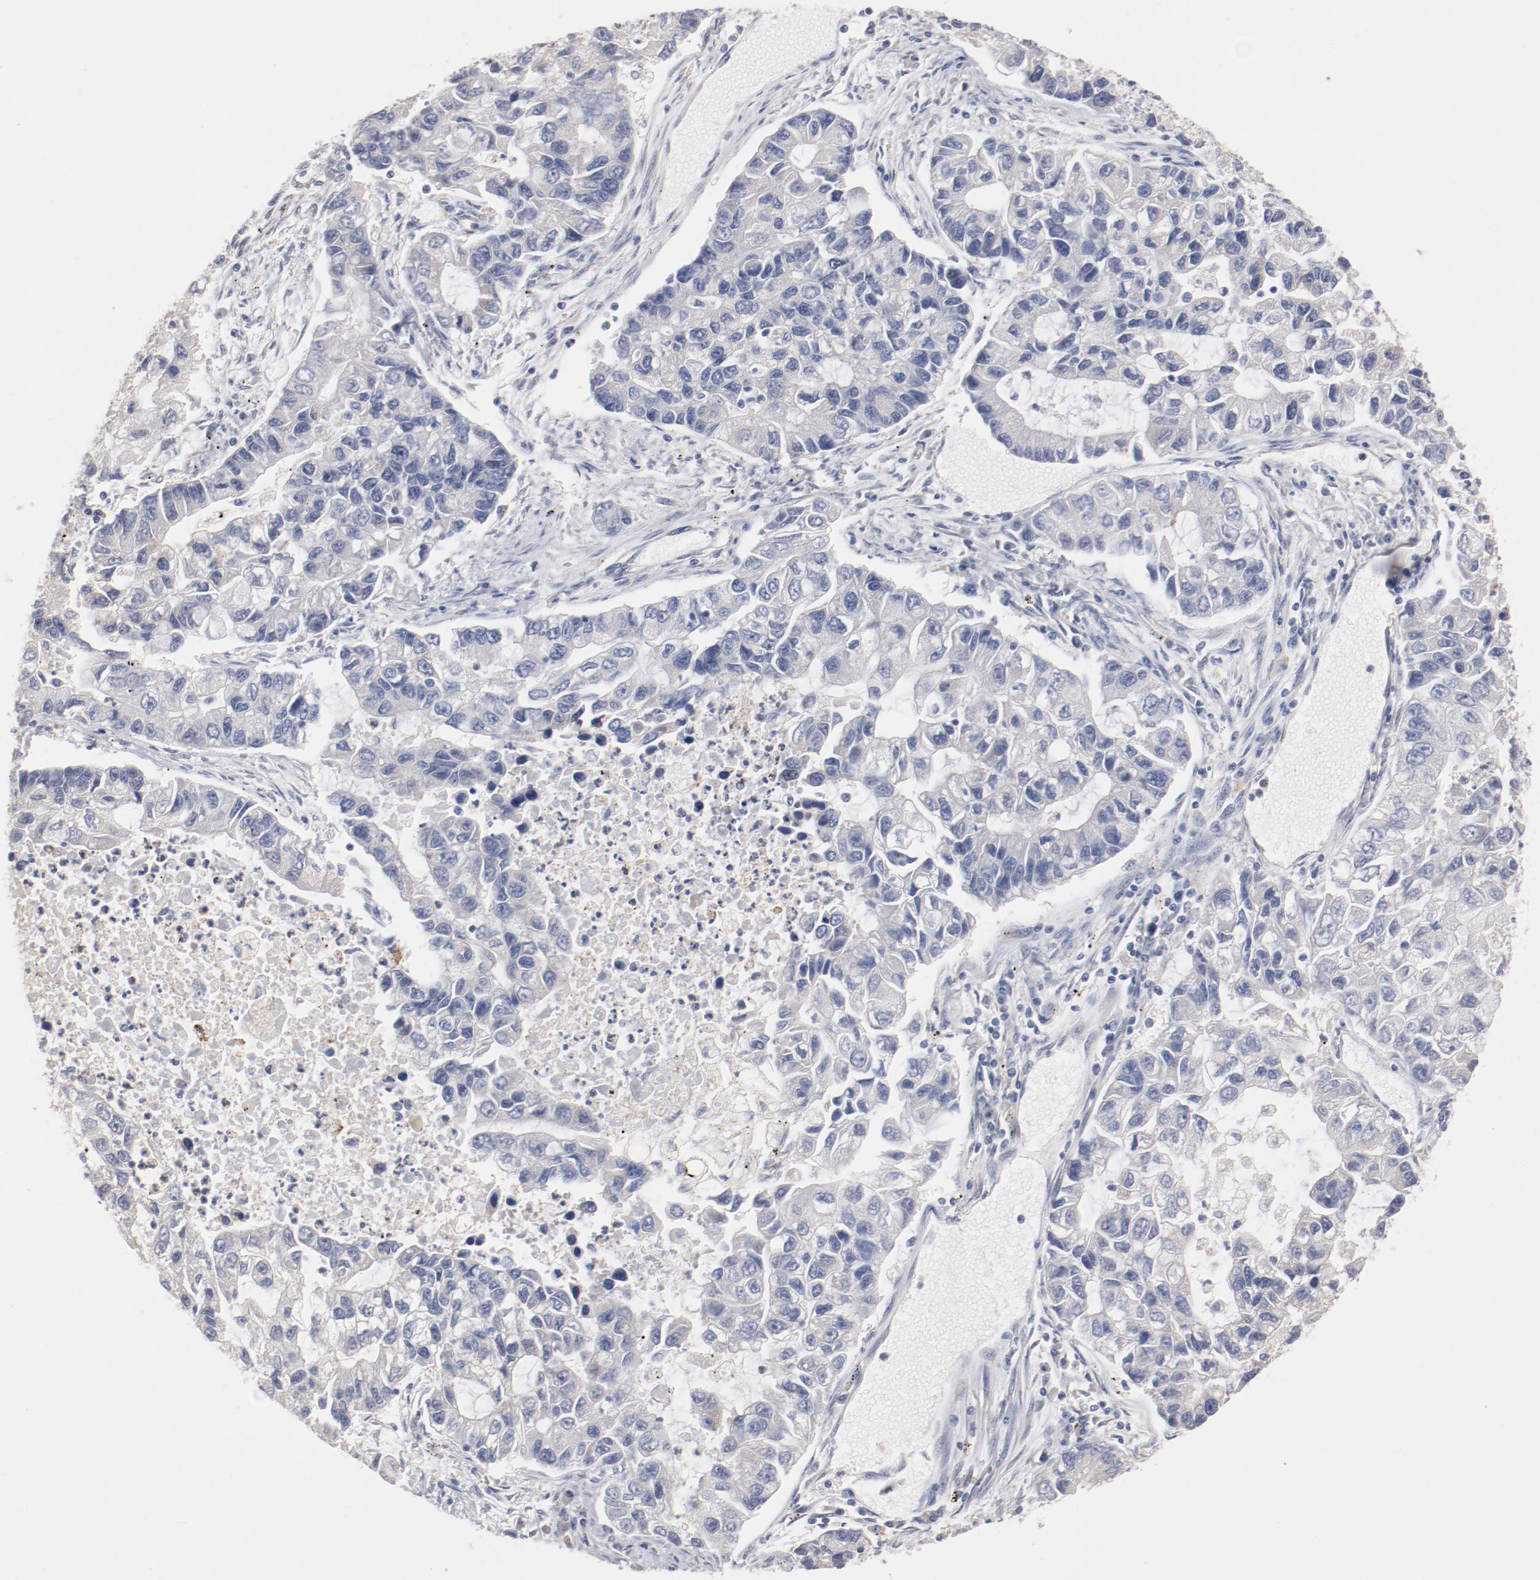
{"staining": {"intensity": "negative", "quantity": "none", "location": "none"}, "tissue": "lung cancer", "cell_type": "Tumor cells", "image_type": "cancer", "snomed": [{"axis": "morphology", "description": "Adenocarcinoma, NOS"}, {"axis": "topography", "description": "Lung"}], "caption": "DAB (3,3'-diaminobenzidine) immunohistochemical staining of human lung cancer (adenocarcinoma) reveals no significant staining in tumor cells.", "gene": "AK7", "patient": {"sex": "female", "age": 51}}